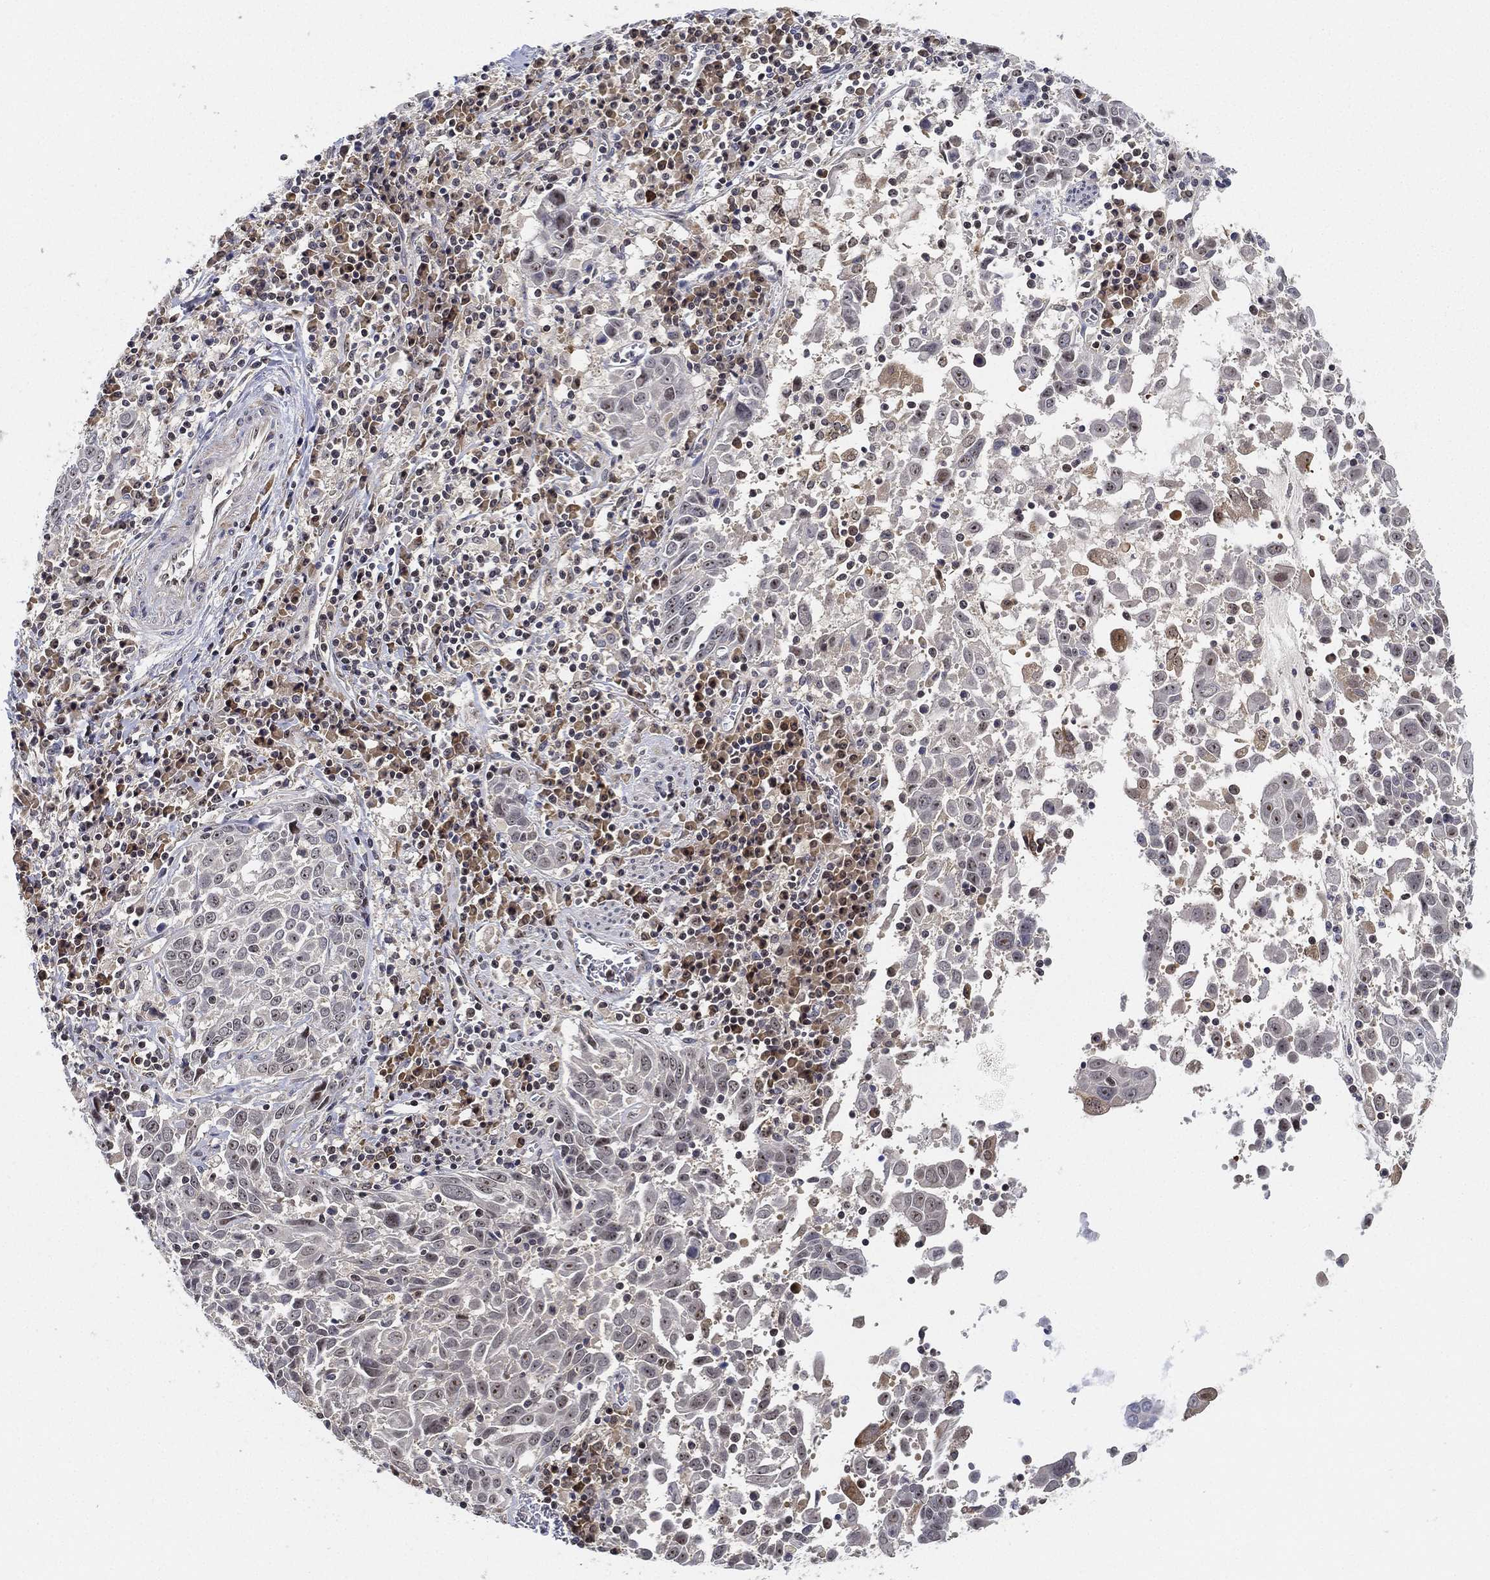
{"staining": {"intensity": "strong", "quantity": "<25%", "location": "nuclear"}, "tissue": "lung cancer", "cell_type": "Tumor cells", "image_type": "cancer", "snomed": [{"axis": "morphology", "description": "Squamous cell carcinoma, NOS"}, {"axis": "topography", "description": "Lung"}], "caption": "Immunohistochemistry (DAB (3,3'-diaminobenzidine)) staining of lung cancer (squamous cell carcinoma) shows strong nuclear protein expression in approximately <25% of tumor cells.", "gene": "PPP1R16B", "patient": {"sex": "male", "age": 57}}